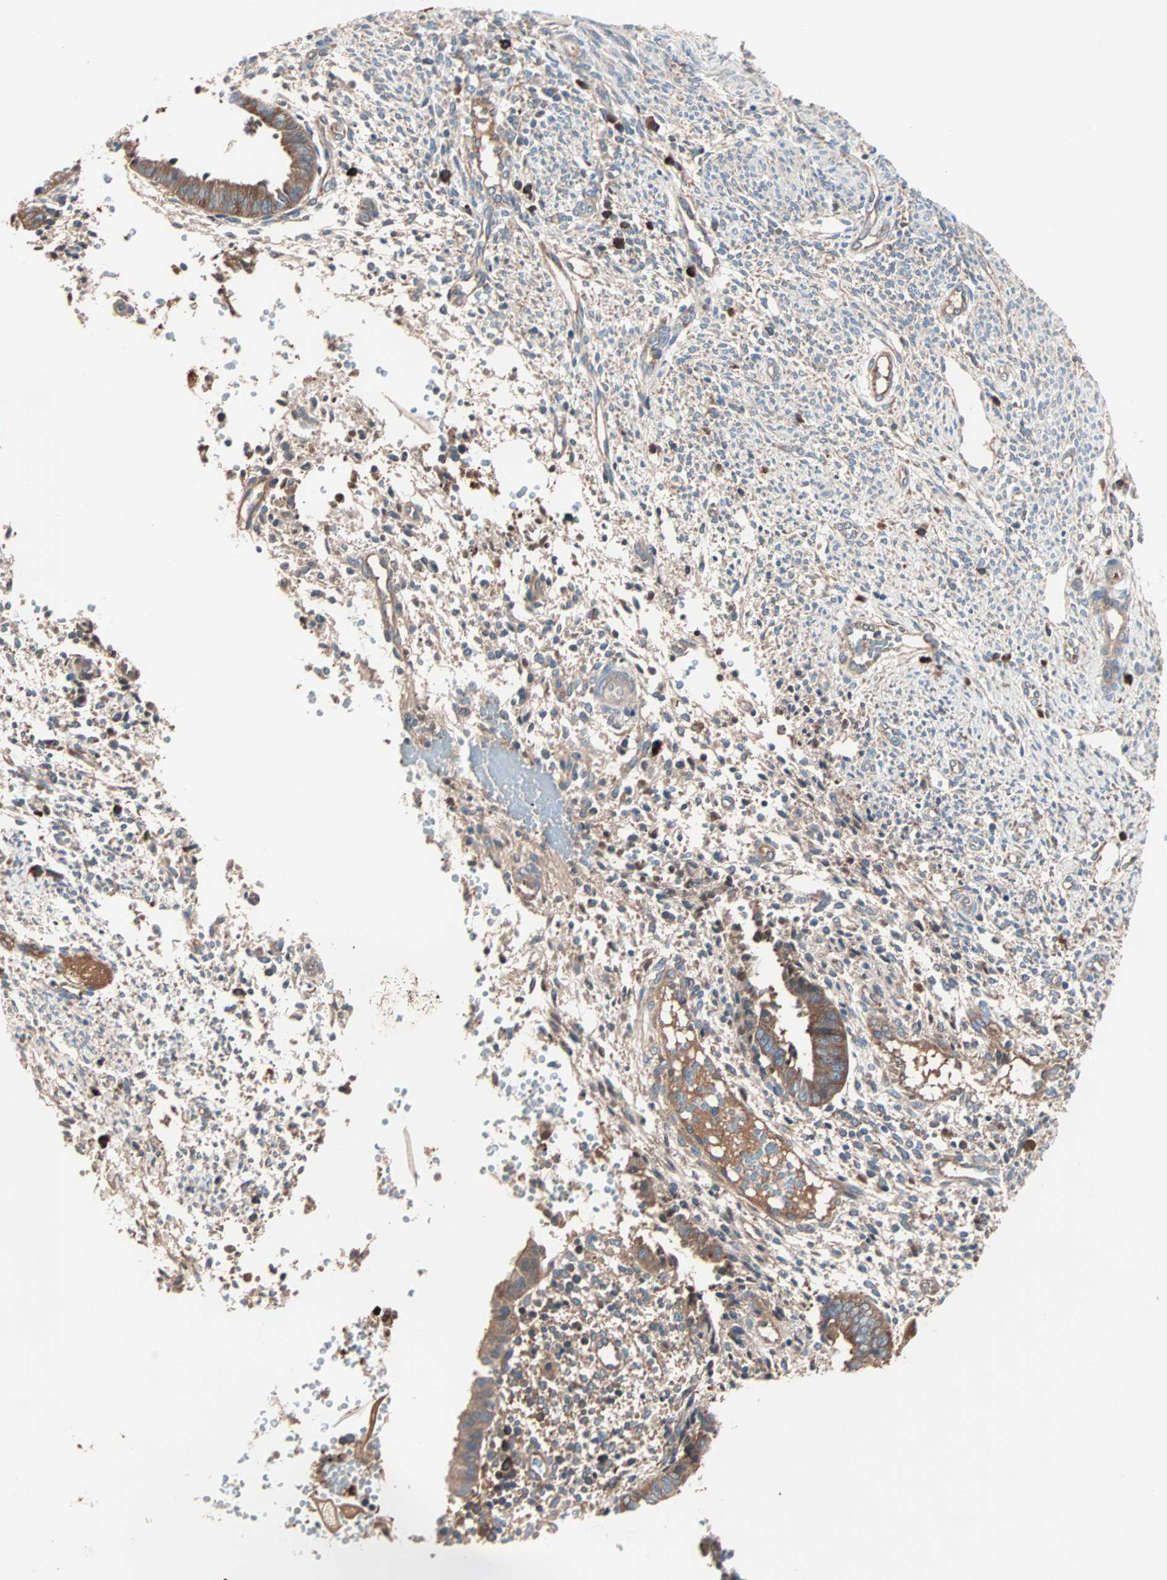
{"staining": {"intensity": "weak", "quantity": "25%-75%", "location": "cytoplasmic/membranous"}, "tissue": "endometrium", "cell_type": "Cells in endometrial stroma", "image_type": "normal", "snomed": [{"axis": "morphology", "description": "Normal tissue, NOS"}, {"axis": "topography", "description": "Endometrium"}], "caption": "About 25%-75% of cells in endometrial stroma in benign human endometrium demonstrate weak cytoplasmic/membranous protein staining as visualized by brown immunohistochemical staining.", "gene": "CAD", "patient": {"sex": "female", "age": 35}}